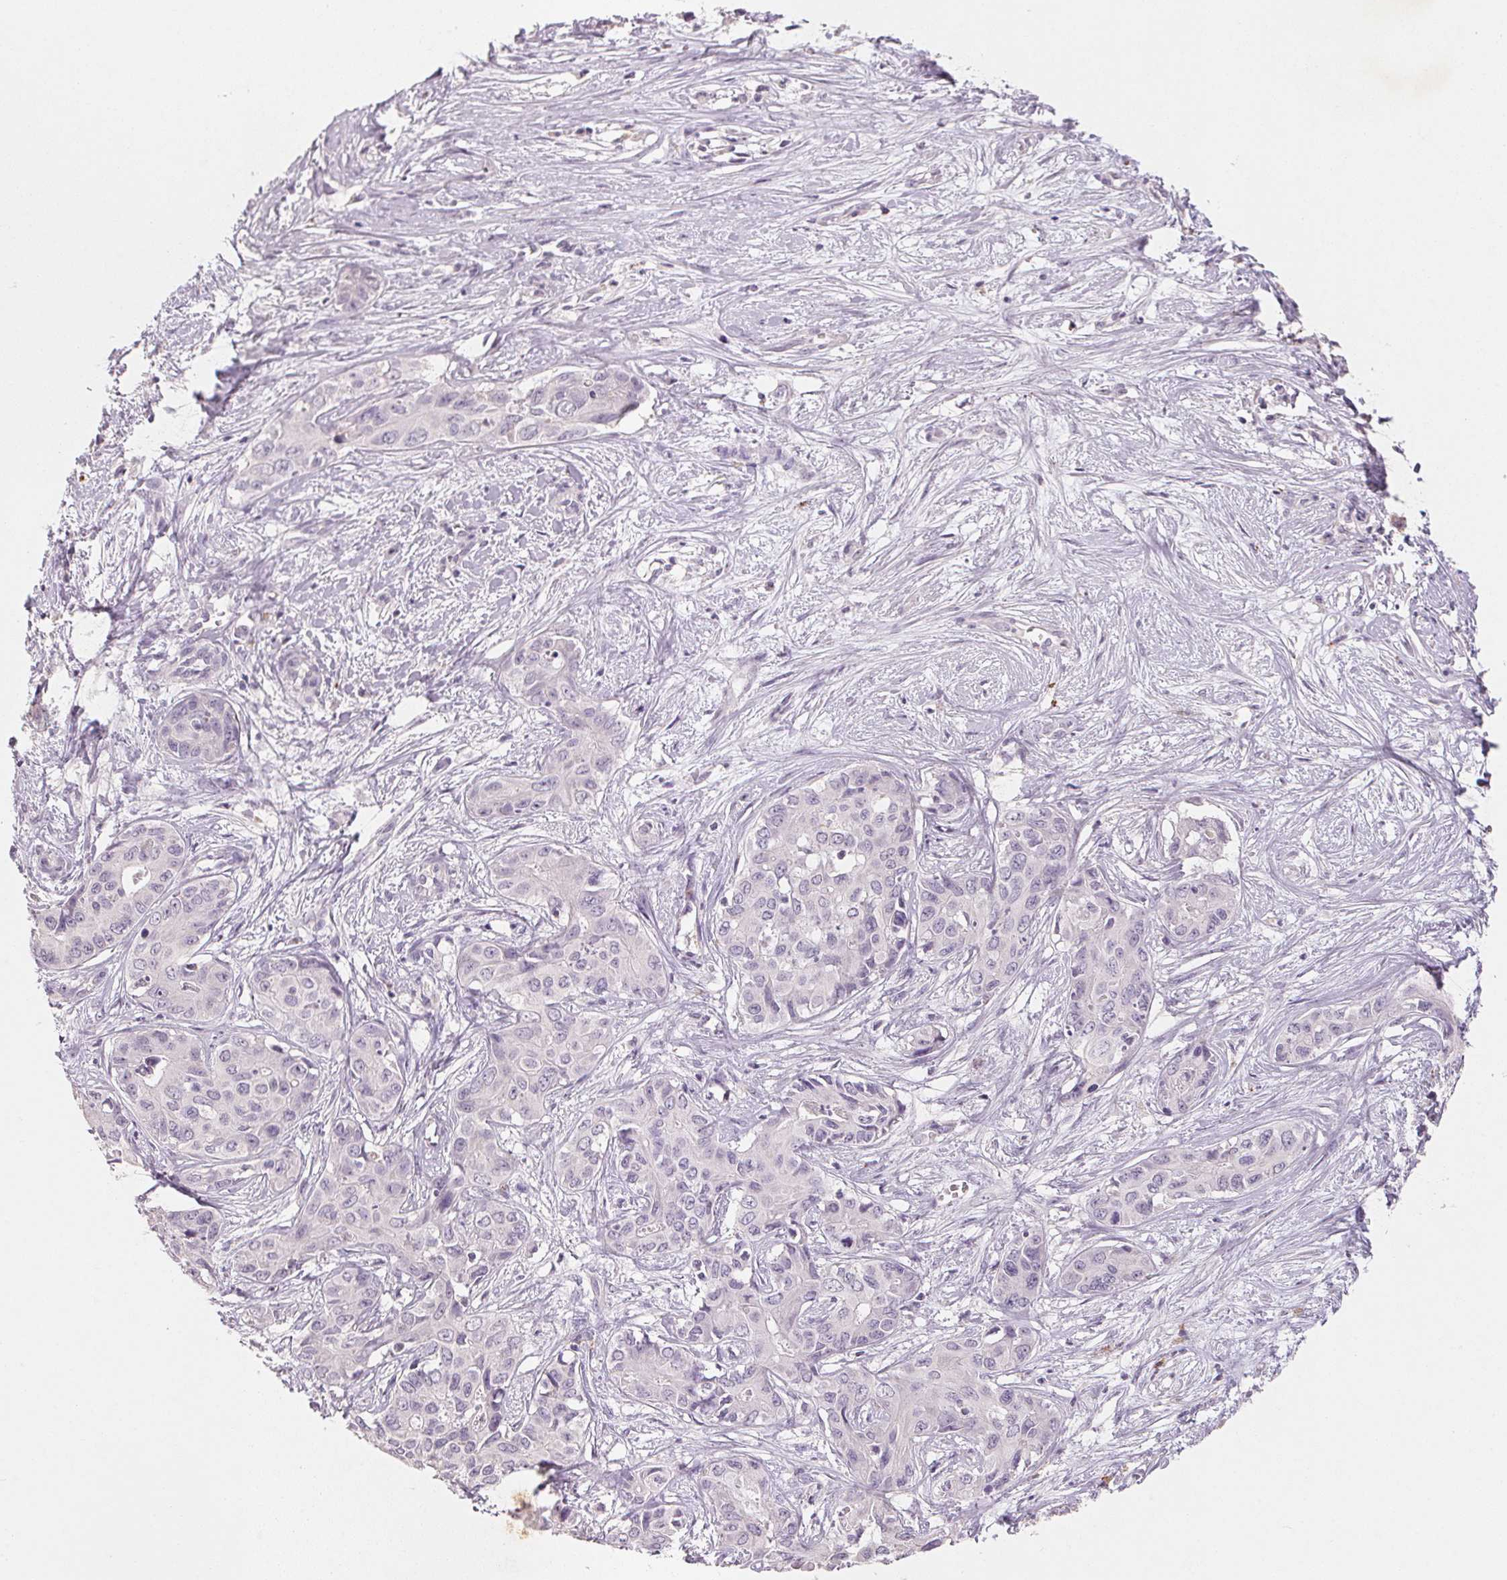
{"staining": {"intensity": "negative", "quantity": "none", "location": "none"}, "tissue": "liver cancer", "cell_type": "Tumor cells", "image_type": "cancer", "snomed": [{"axis": "morphology", "description": "Cholangiocarcinoma"}, {"axis": "topography", "description": "Liver"}], "caption": "The image displays no staining of tumor cells in liver cancer (cholangiocarcinoma). (Brightfield microscopy of DAB (3,3'-diaminobenzidine) IHC at high magnification).", "gene": "CXCL5", "patient": {"sex": "female", "age": 65}}